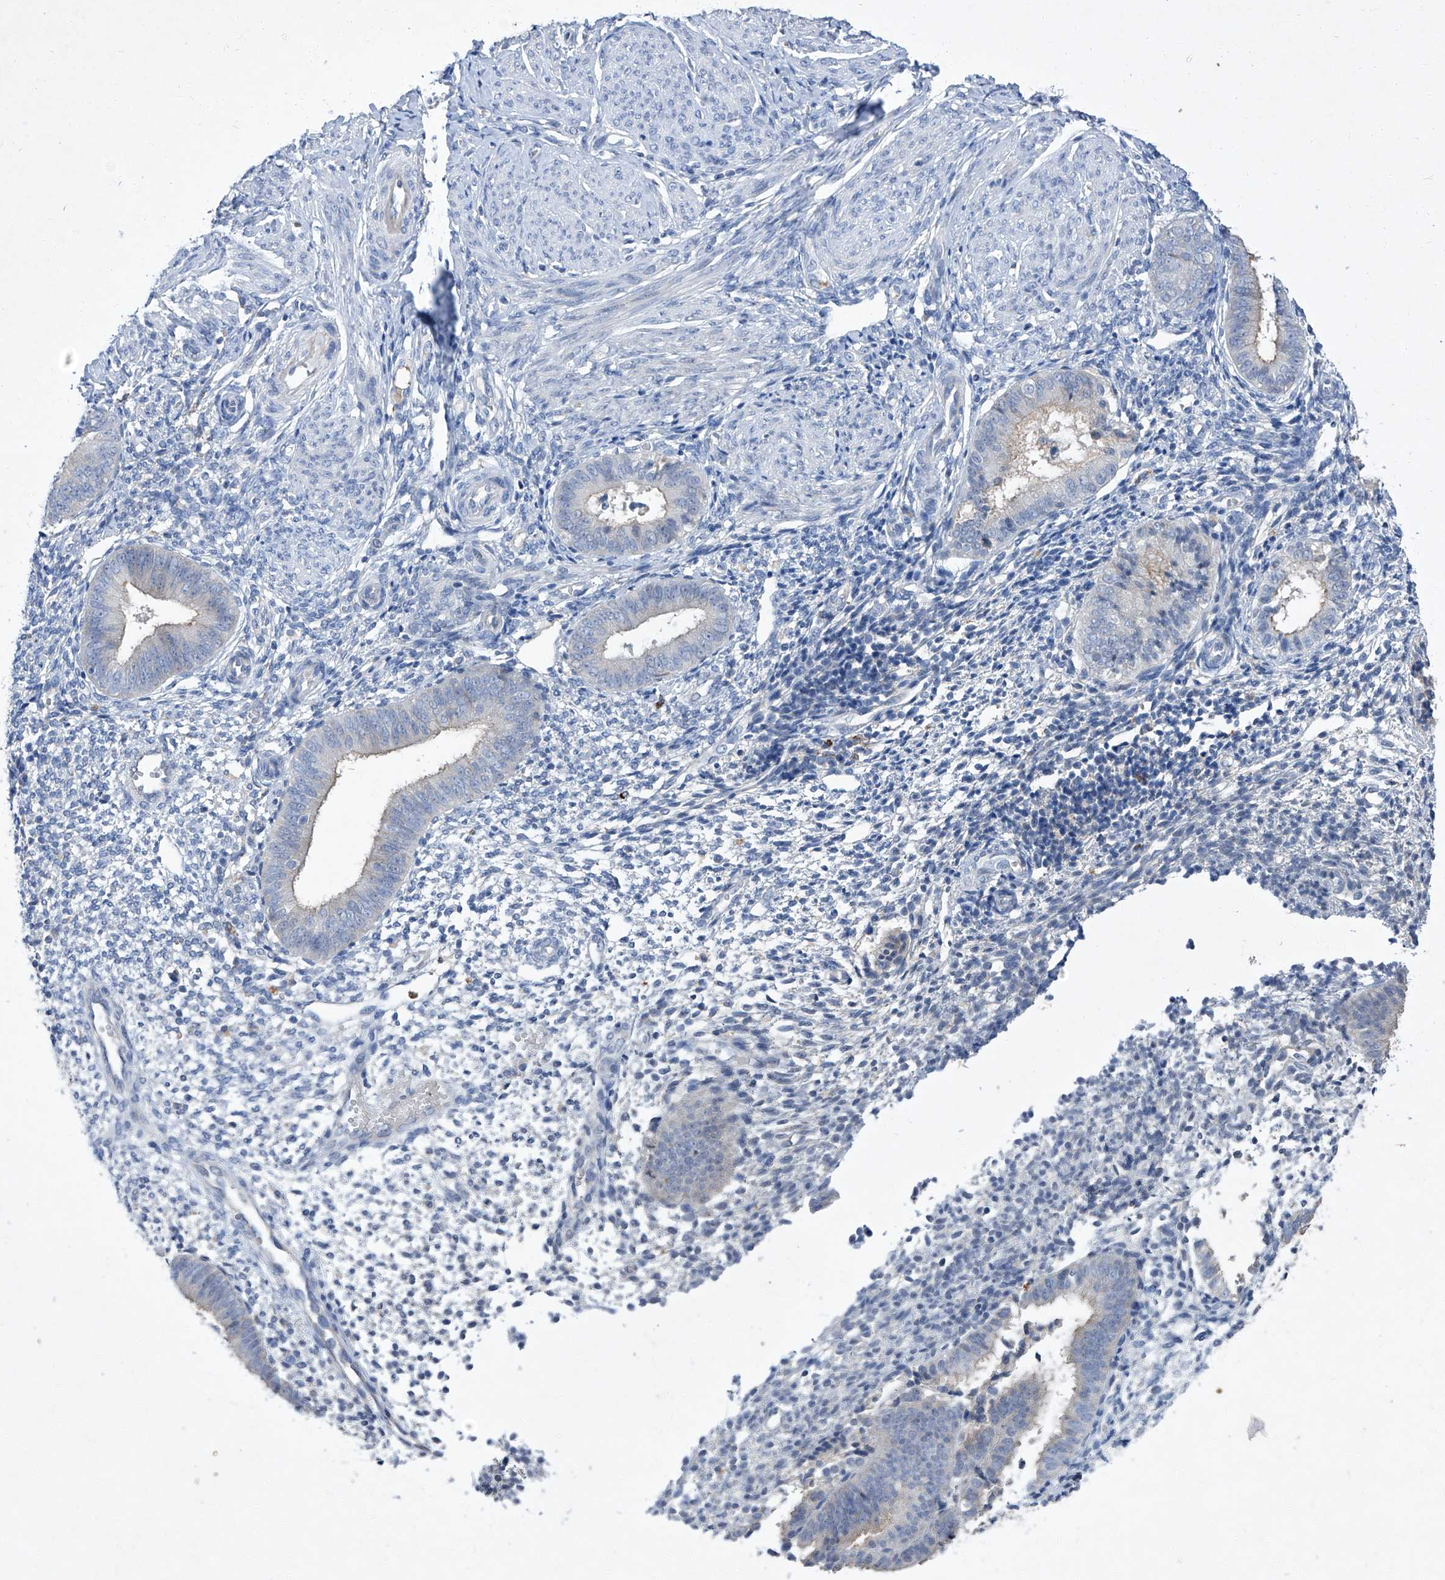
{"staining": {"intensity": "negative", "quantity": "none", "location": "none"}, "tissue": "endometrium", "cell_type": "Cells in endometrial stroma", "image_type": "normal", "snomed": [{"axis": "morphology", "description": "Normal tissue, NOS"}, {"axis": "topography", "description": "Uterus"}, {"axis": "topography", "description": "Endometrium"}], "caption": "IHC micrograph of normal human endometrium stained for a protein (brown), which demonstrates no positivity in cells in endometrial stroma. (DAB (3,3'-diaminobenzidine) immunohistochemistry (IHC) visualized using brightfield microscopy, high magnification).", "gene": "SBK2", "patient": {"sex": "female", "age": 48}}